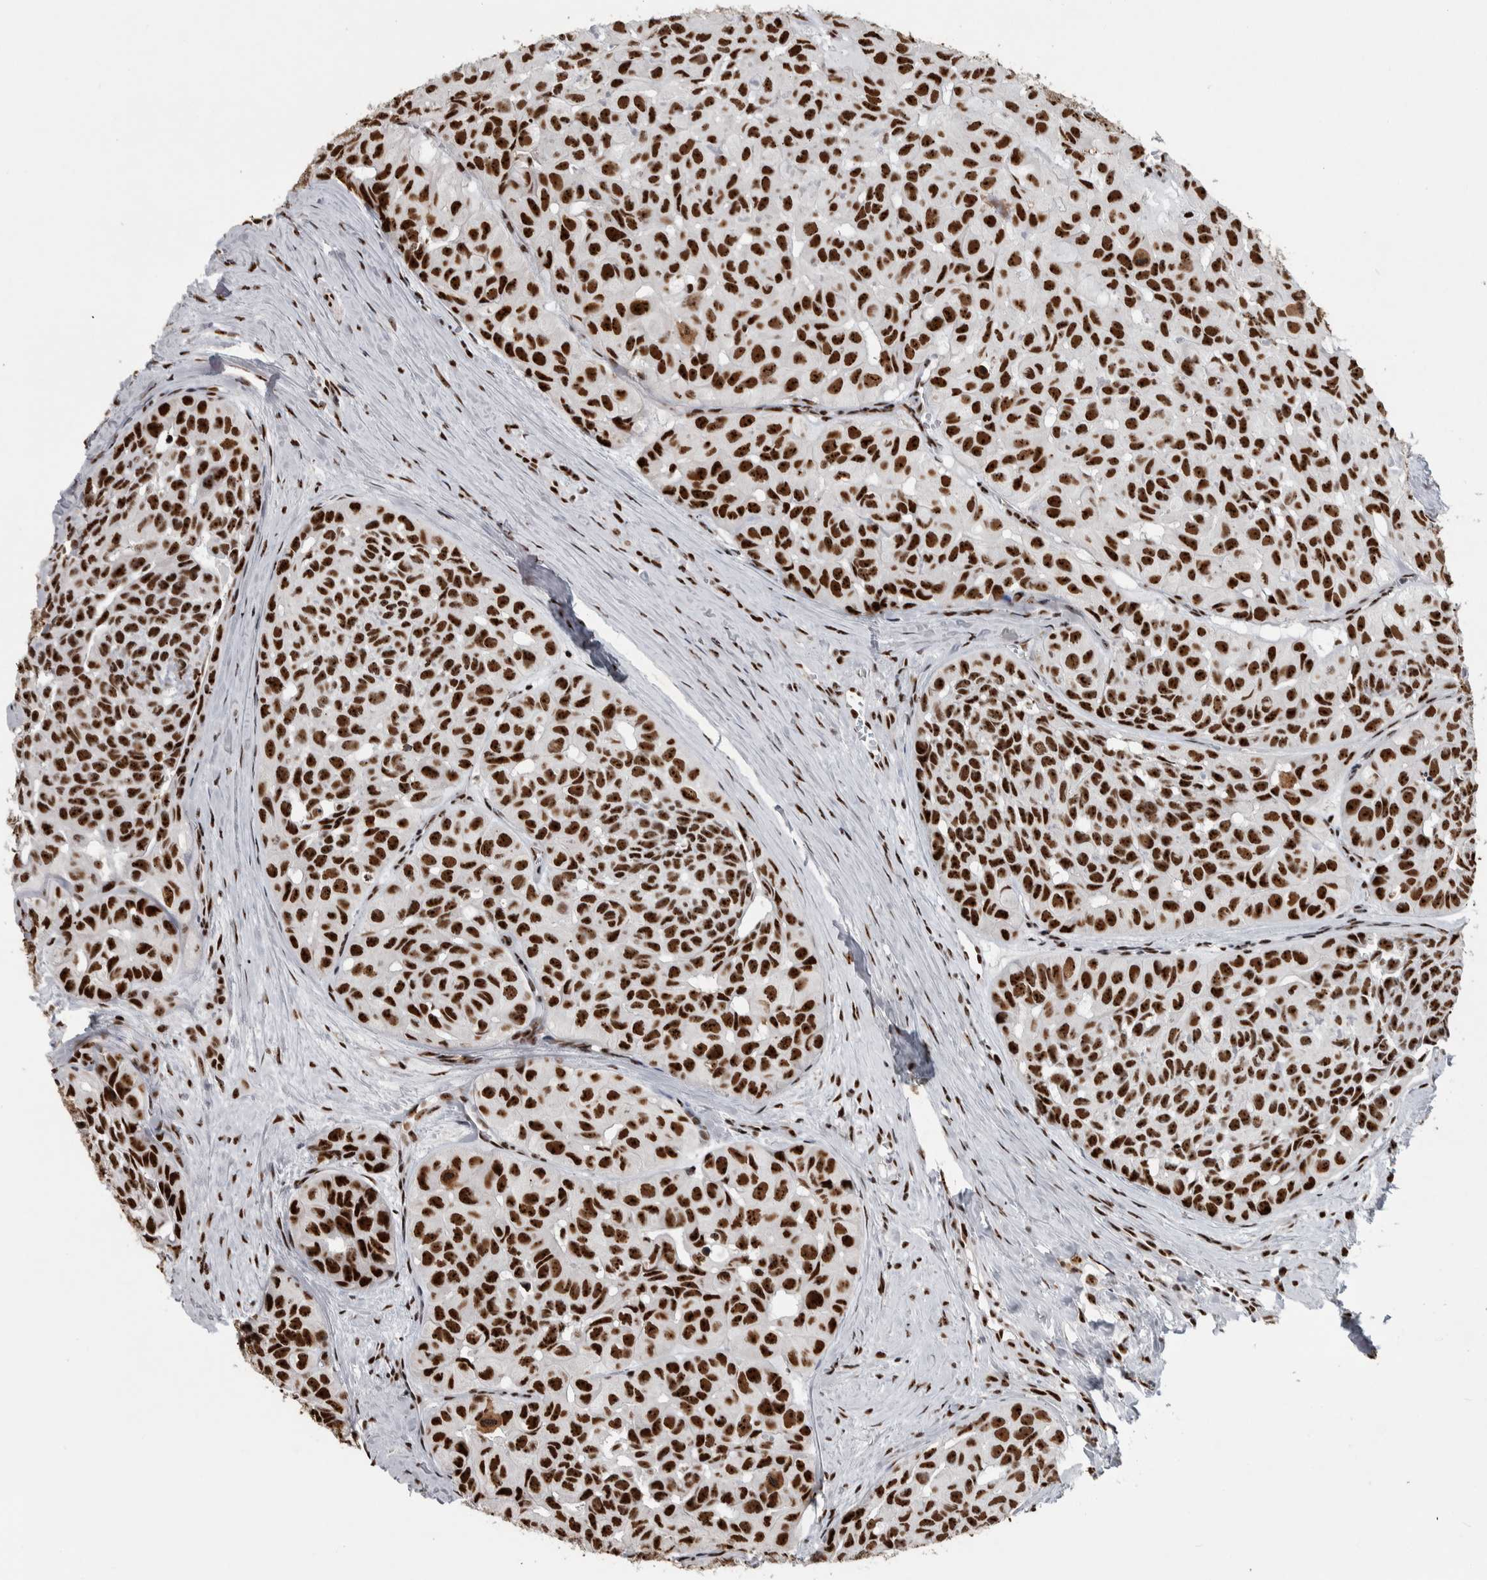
{"staining": {"intensity": "strong", "quantity": ">75%", "location": "nuclear"}, "tissue": "head and neck cancer", "cell_type": "Tumor cells", "image_type": "cancer", "snomed": [{"axis": "morphology", "description": "Adenocarcinoma, NOS"}, {"axis": "topography", "description": "Salivary gland, NOS"}, {"axis": "topography", "description": "Head-Neck"}], "caption": "Head and neck adenocarcinoma stained with immunohistochemistry (IHC) displays strong nuclear positivity in approximately >75% of tumor cells. (DAB IHC with brightfield microscopy, high magnification).", "gene": "NCL", "patient": {"sex": "female", "age": 76}}